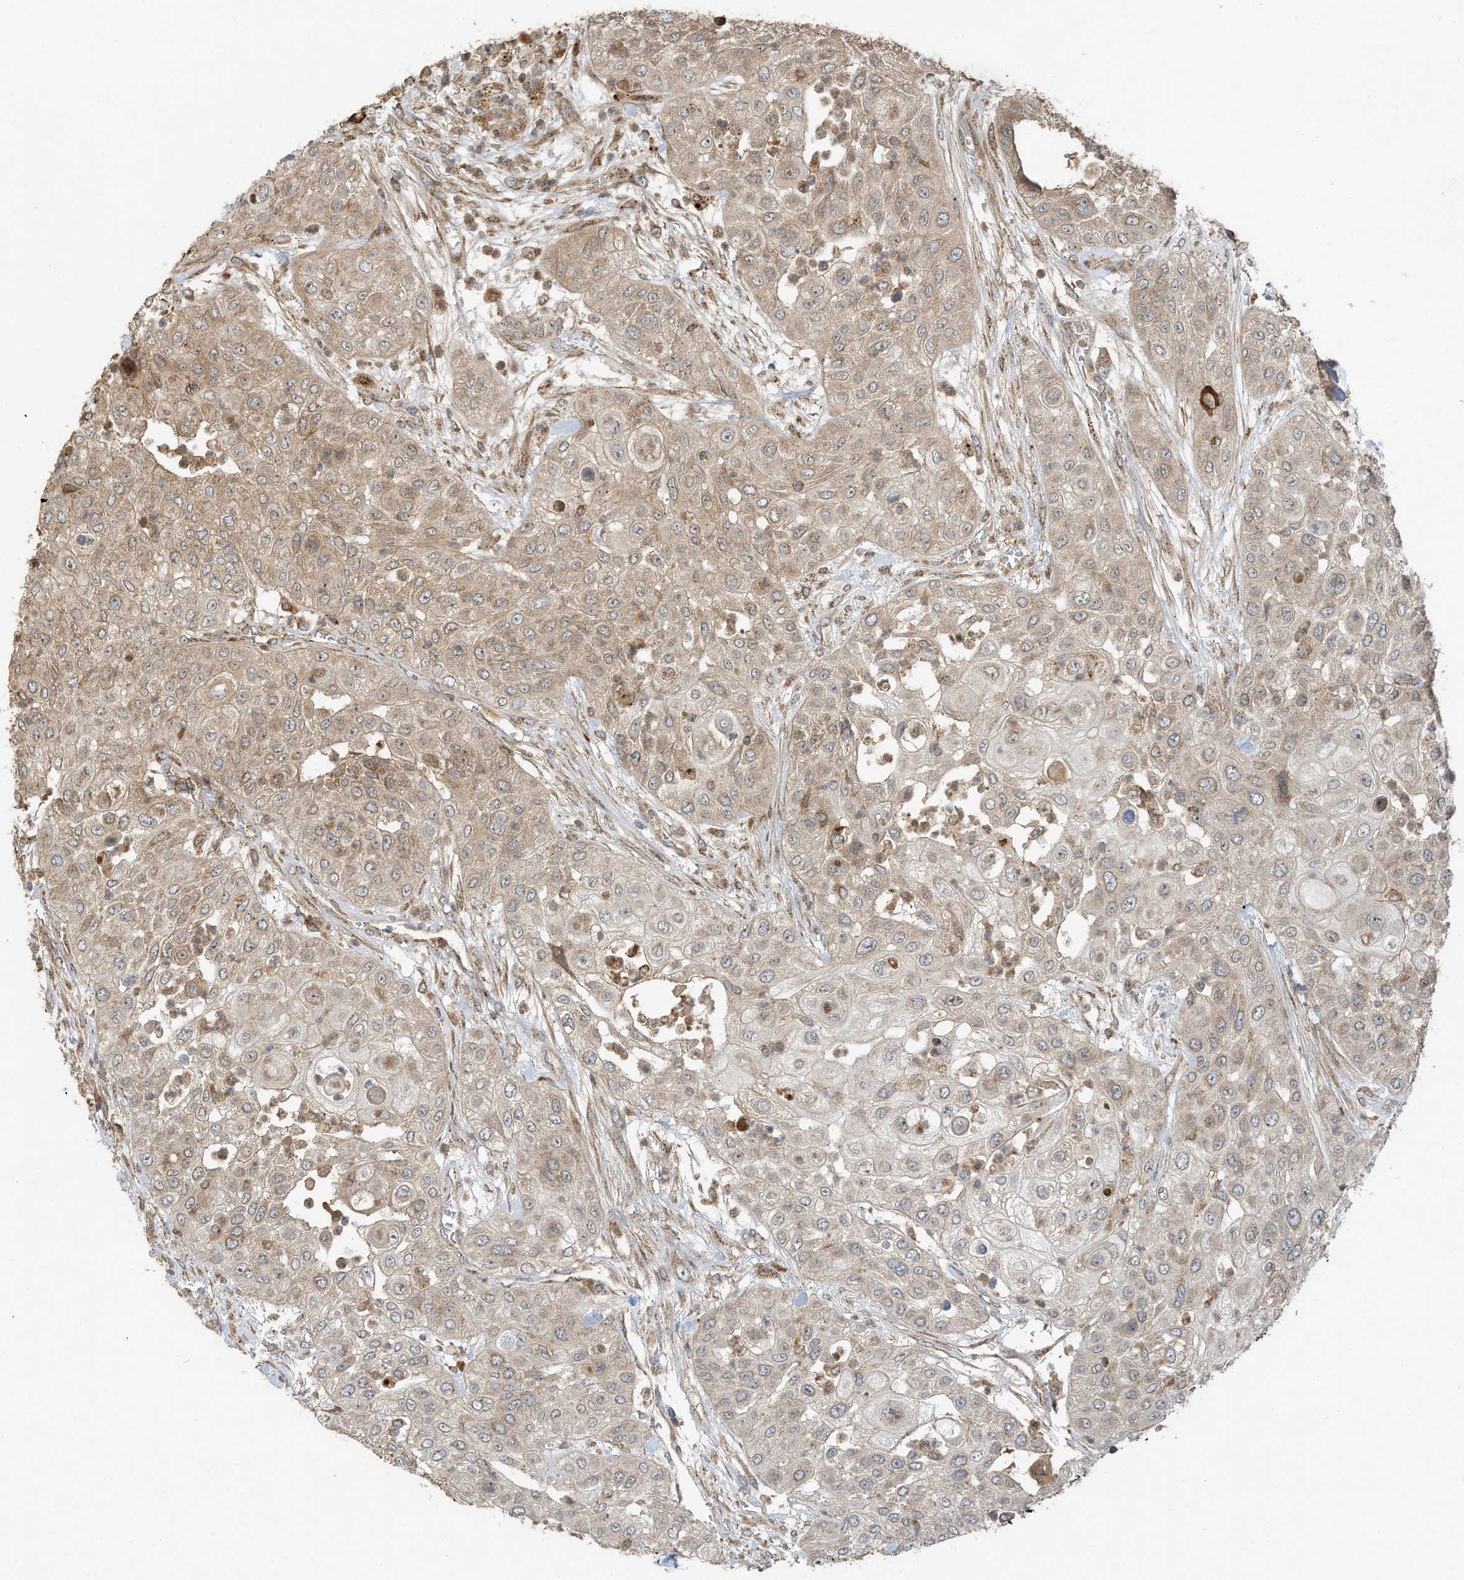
{"staining": {"intensity": "moderate", "quantity": ">75%", "location": "cytoplasmic/membranous"}, "tissue": "urothelial cancer", "cell_type": "Tumor cells", "image_type": "cancer", "snomed": [{"axis": "morphology", "description": "Urothelial carcinoma, High grade"}, {"axis": "topography", "description": "Urinary bladder"}], "caption": "Urothelial cancer stained for a protein (brown) shows moderate cytoplasmic/membranous positive positivity in about >75% of tumor cells.", "gene": "C2orf74", "patient": {"sex": "female", "age": 79}}